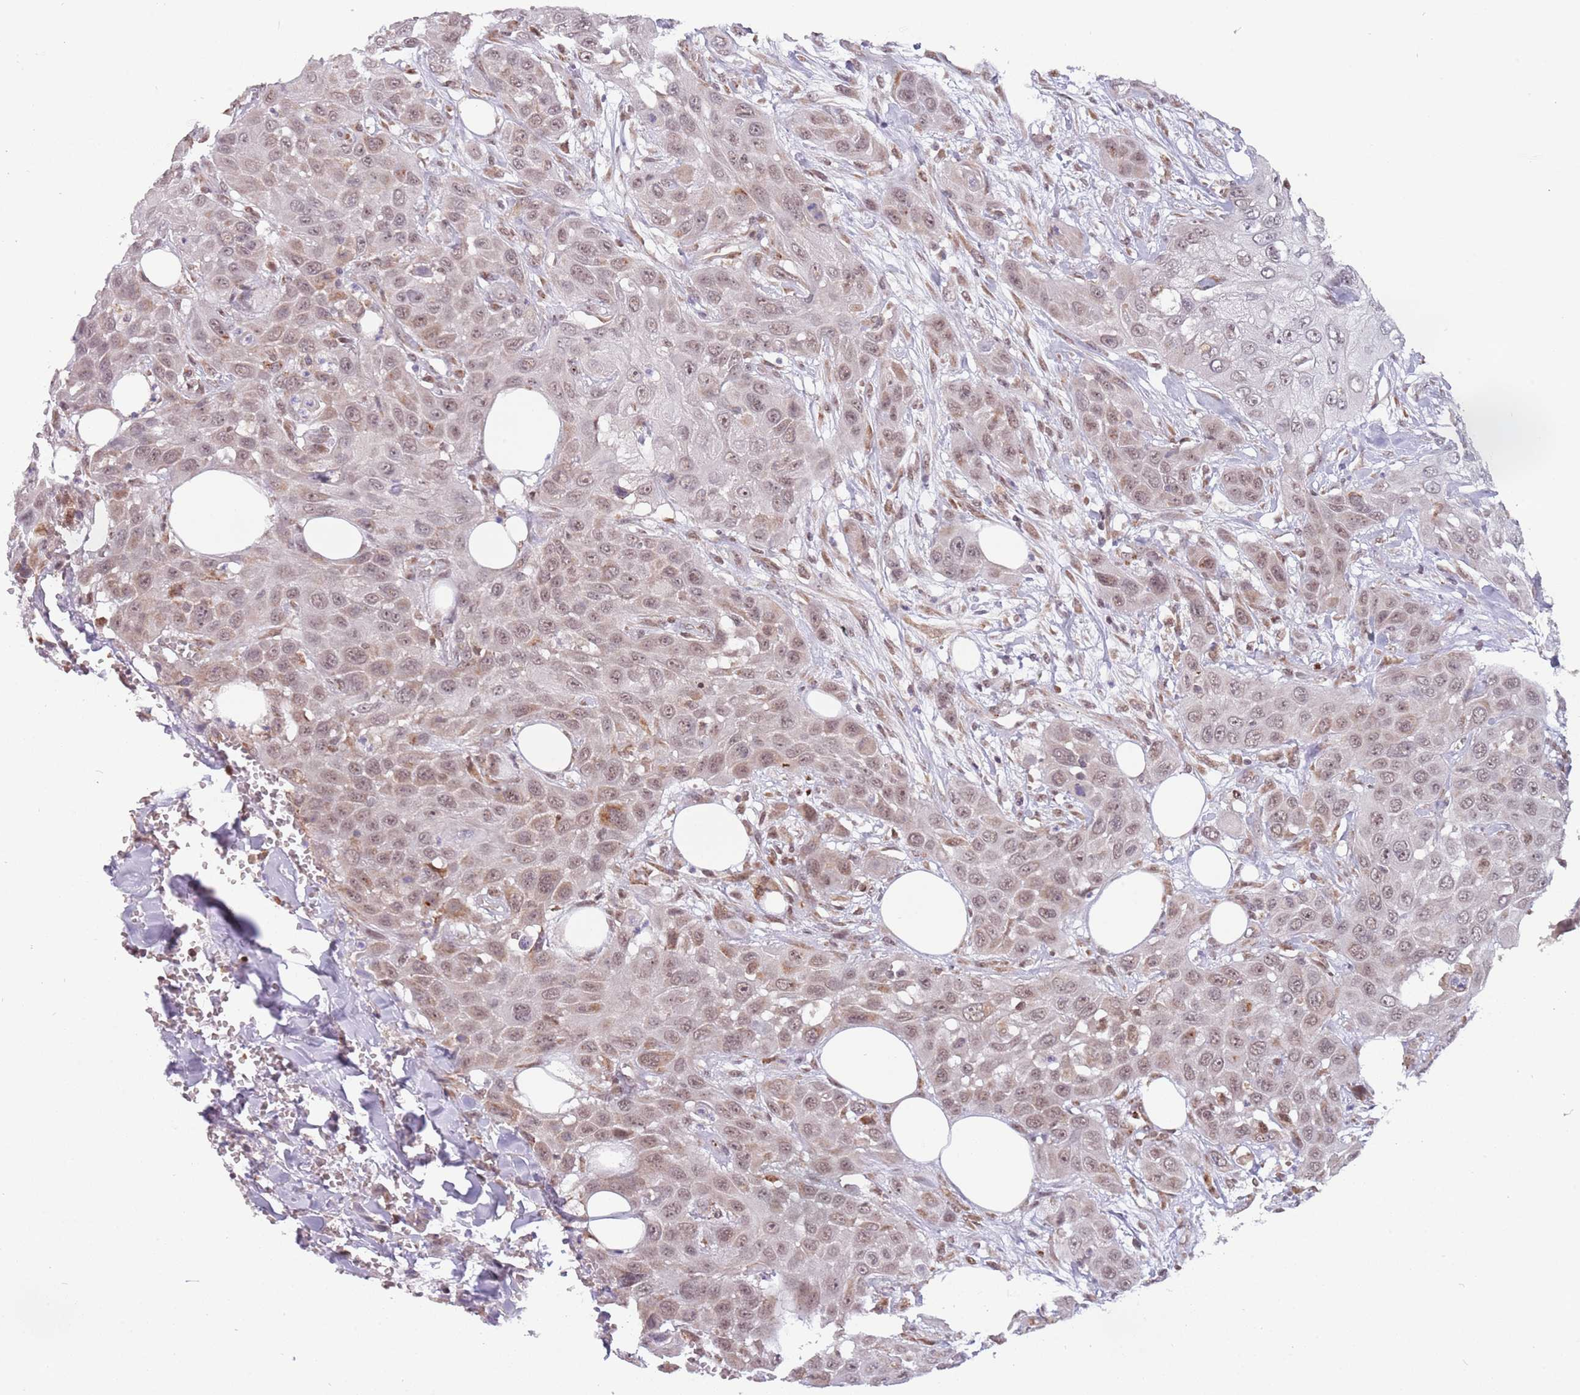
{"staining": {"intensity": "moderate", "quantity": ">75%", "location": "nuclear"}, "tissue": "head and neck cancer", "cell_type": "Tumor cells", "image_type": "cancer", "snomed": [{"axis": "morphology", "description": "Squamous cell carcinoma, NOS"}, {"axis": "topography", "description": "Head-Neck"}], "caption": "Tumor cells display medium levels of moderate nuclear positivity in about >75% of cells in head and neck cancer.", "gene": "BARD1", "patient": {"sex": "male", "age": 81}}